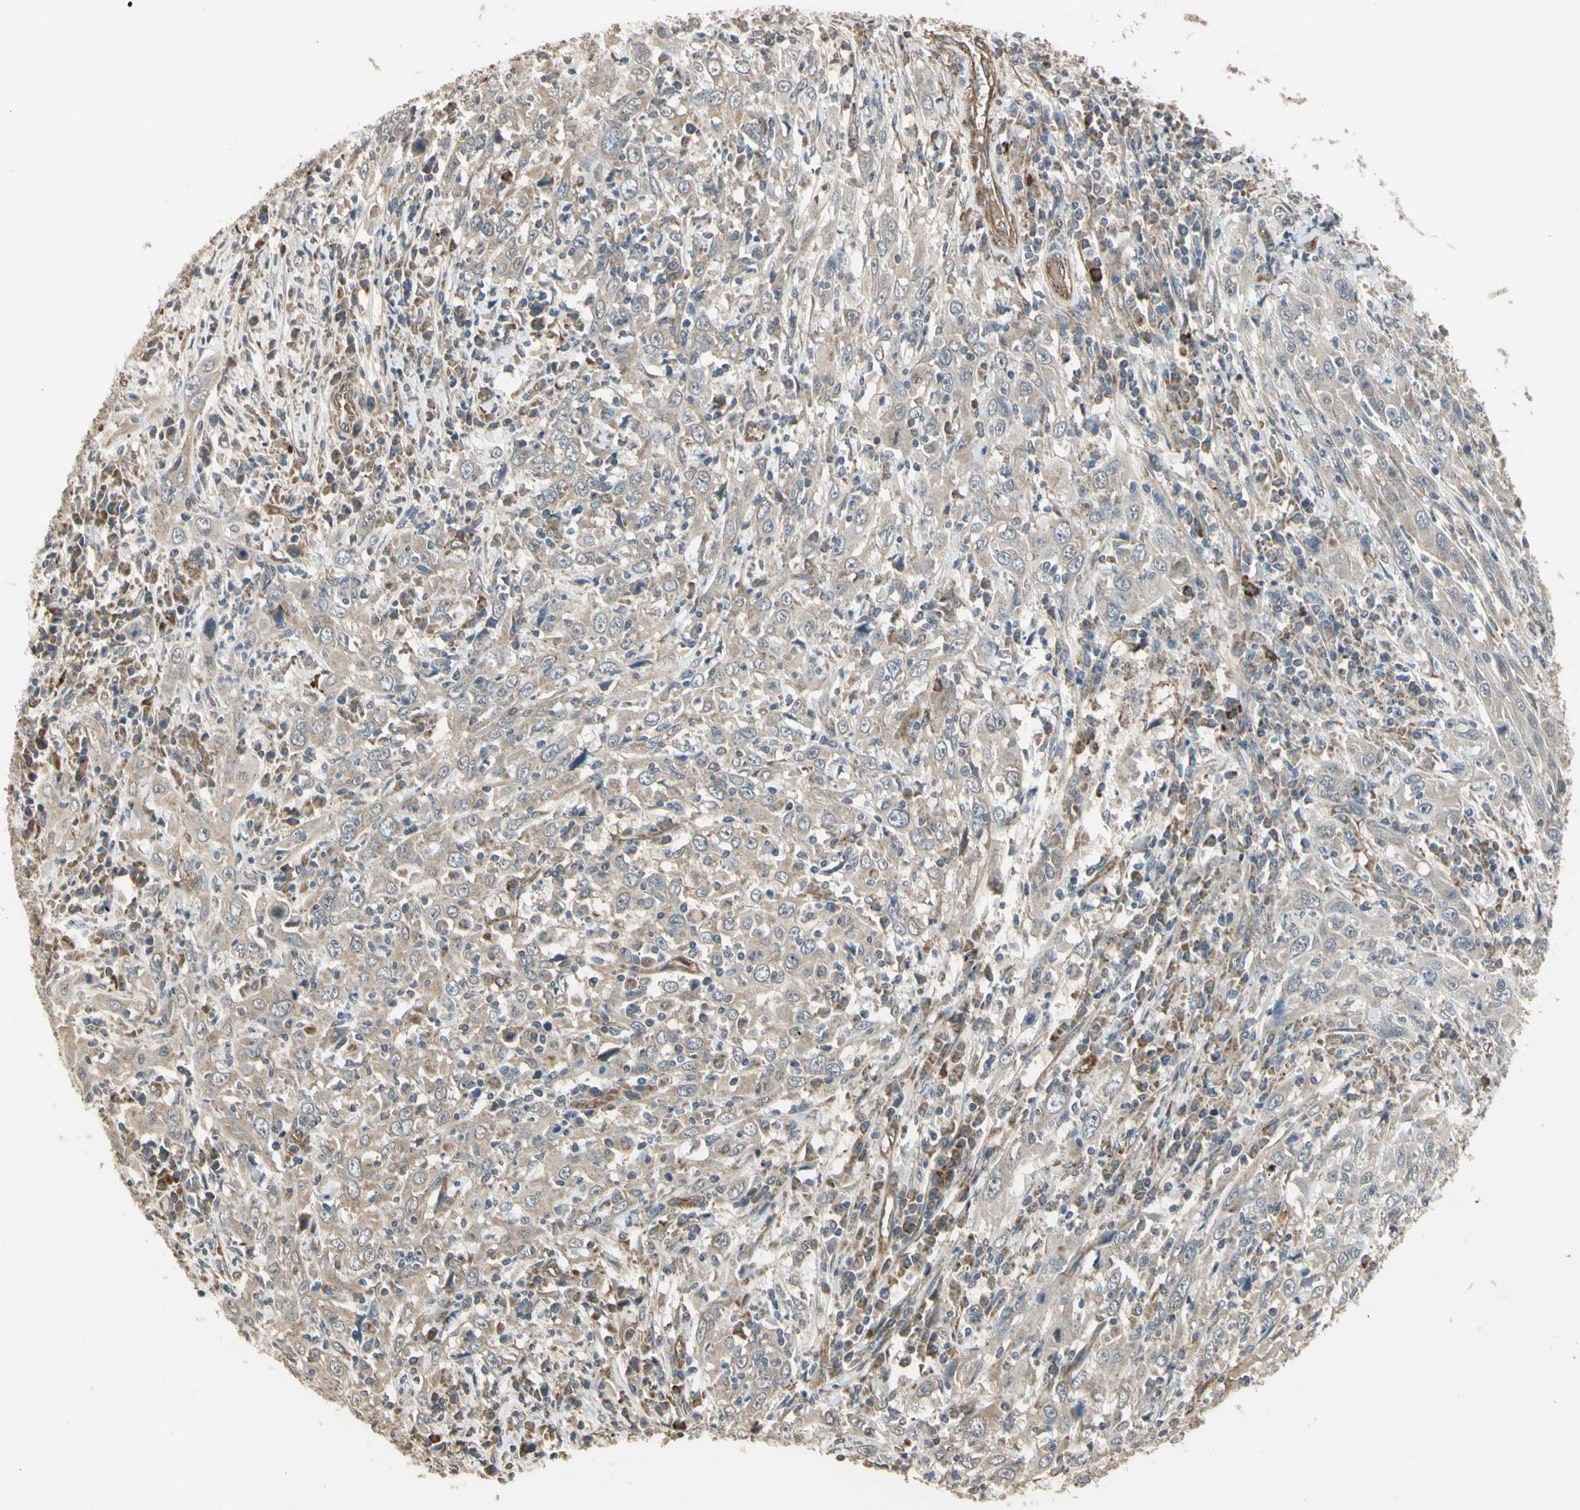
{"staining": {"intensity": "moderate", "quantity": "25%-75%", "location": "cytoplasmic/membranous"}, "tissue": "cervical cancer", "cell_type": "Tumor cells", "image_type": "cancer", "snomed": [{"axis": "morphology", "description": "Squamous cell carcinoma, NOS"}, {"axis": "topography", "description": "Cervix"}], "caption": "Immunohistochemical staining of human cervical squamous cell carcinoma demonstrates moderate cytoplasmic/membranous protein expression in about 25%-75% of tumor cells.", "gene": "EFNB2", "patient": {"sex": "female", "age": 46}}